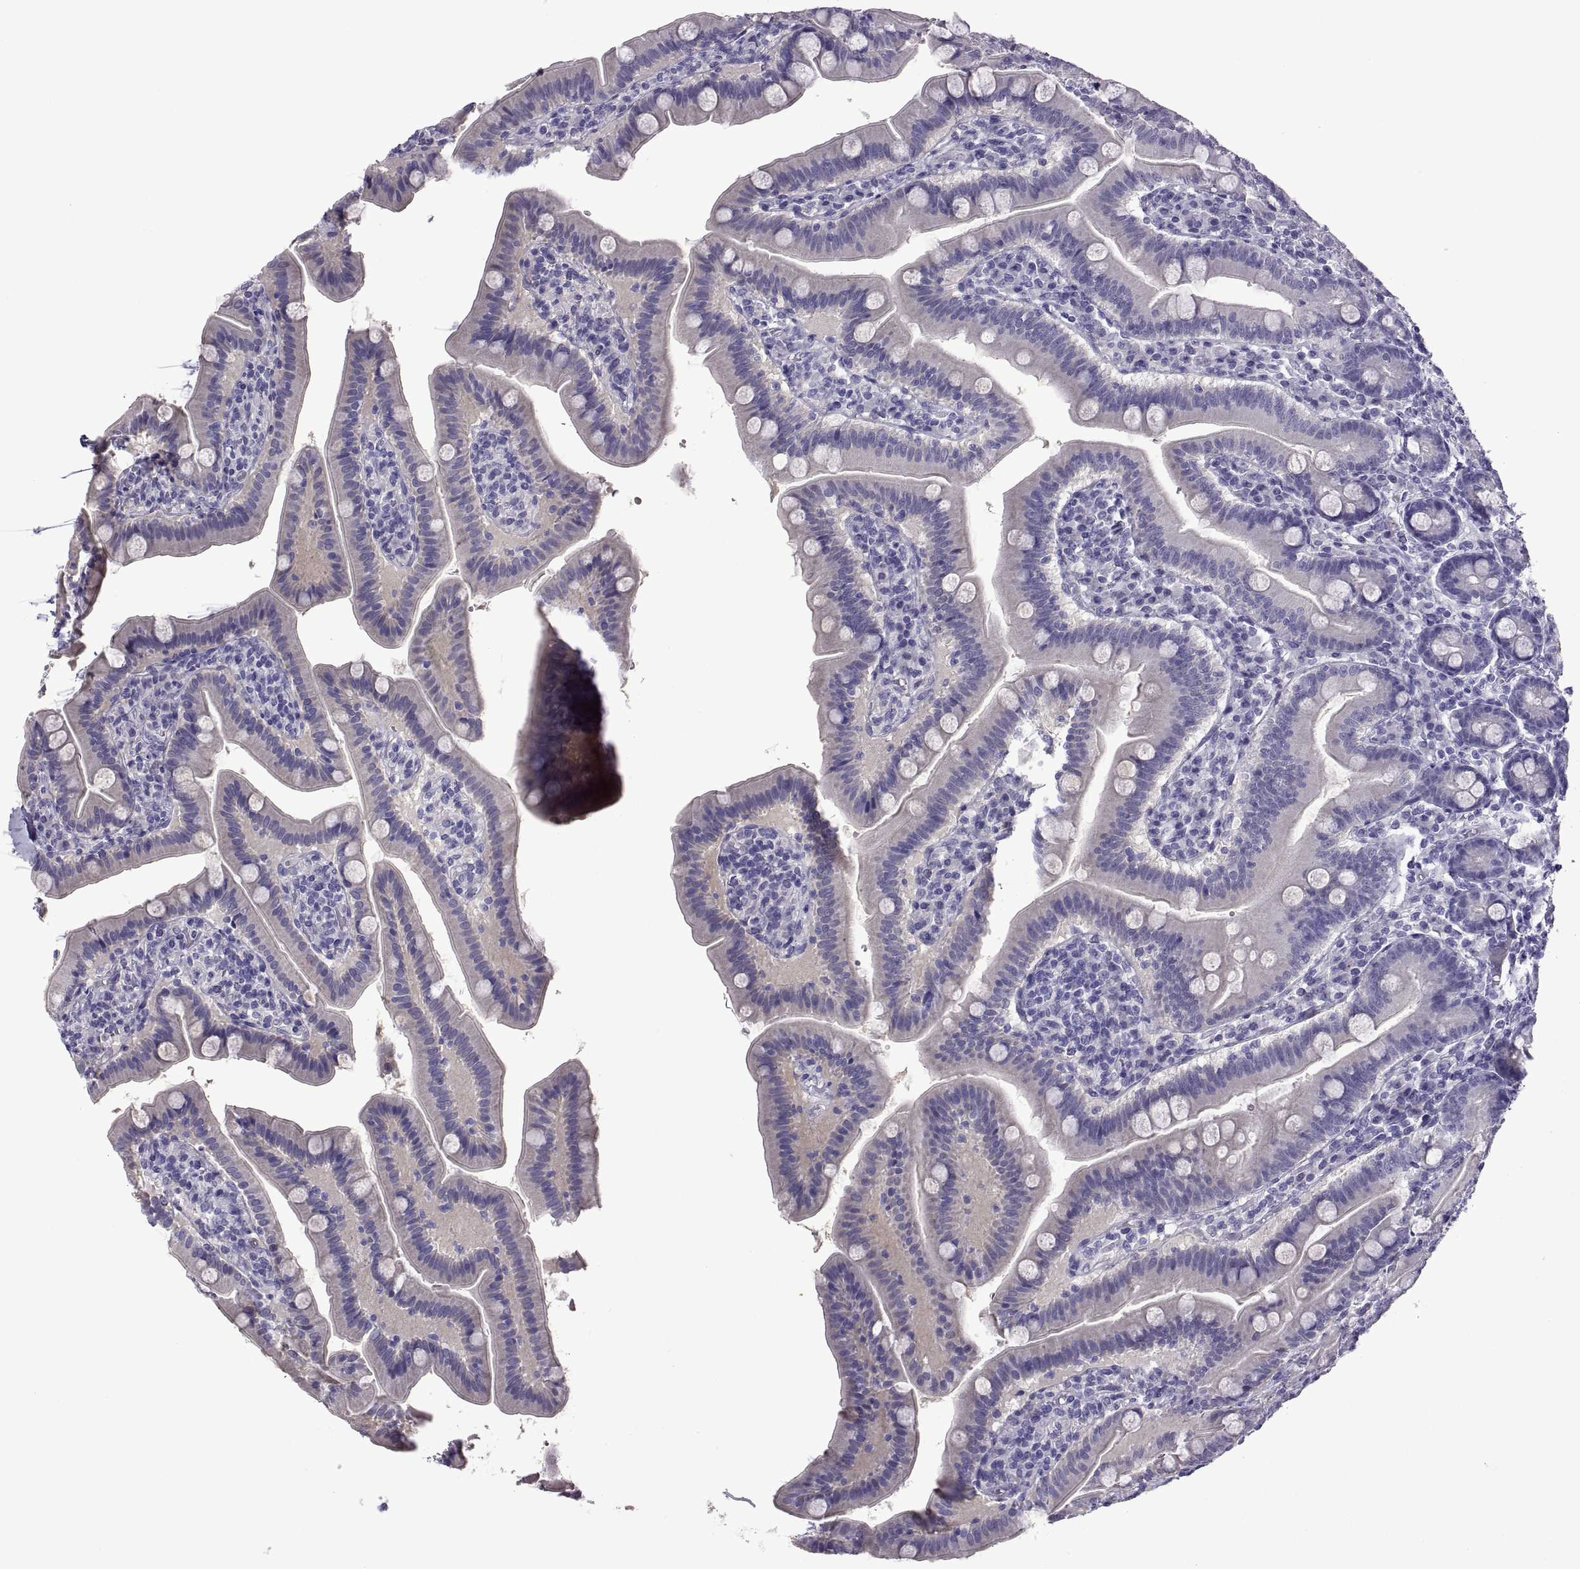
{"staining": {"intensity": "negative", "quantity": "none", "location": "none"}, "tissue": "small intestine", "cell_type": "Glandular cells", "image_type": "normal", "snomed": [{"axis": "morphology", "description": "Normal tissue, NOS"}, {"axis": "topography", "description": "Small intestine"}], "caption": "The micrograph demonstrates no significant positivity in glandular cells of small intestine.", "gene": "SPDYE10", "patient": {"sex": "male", "age": 66}}